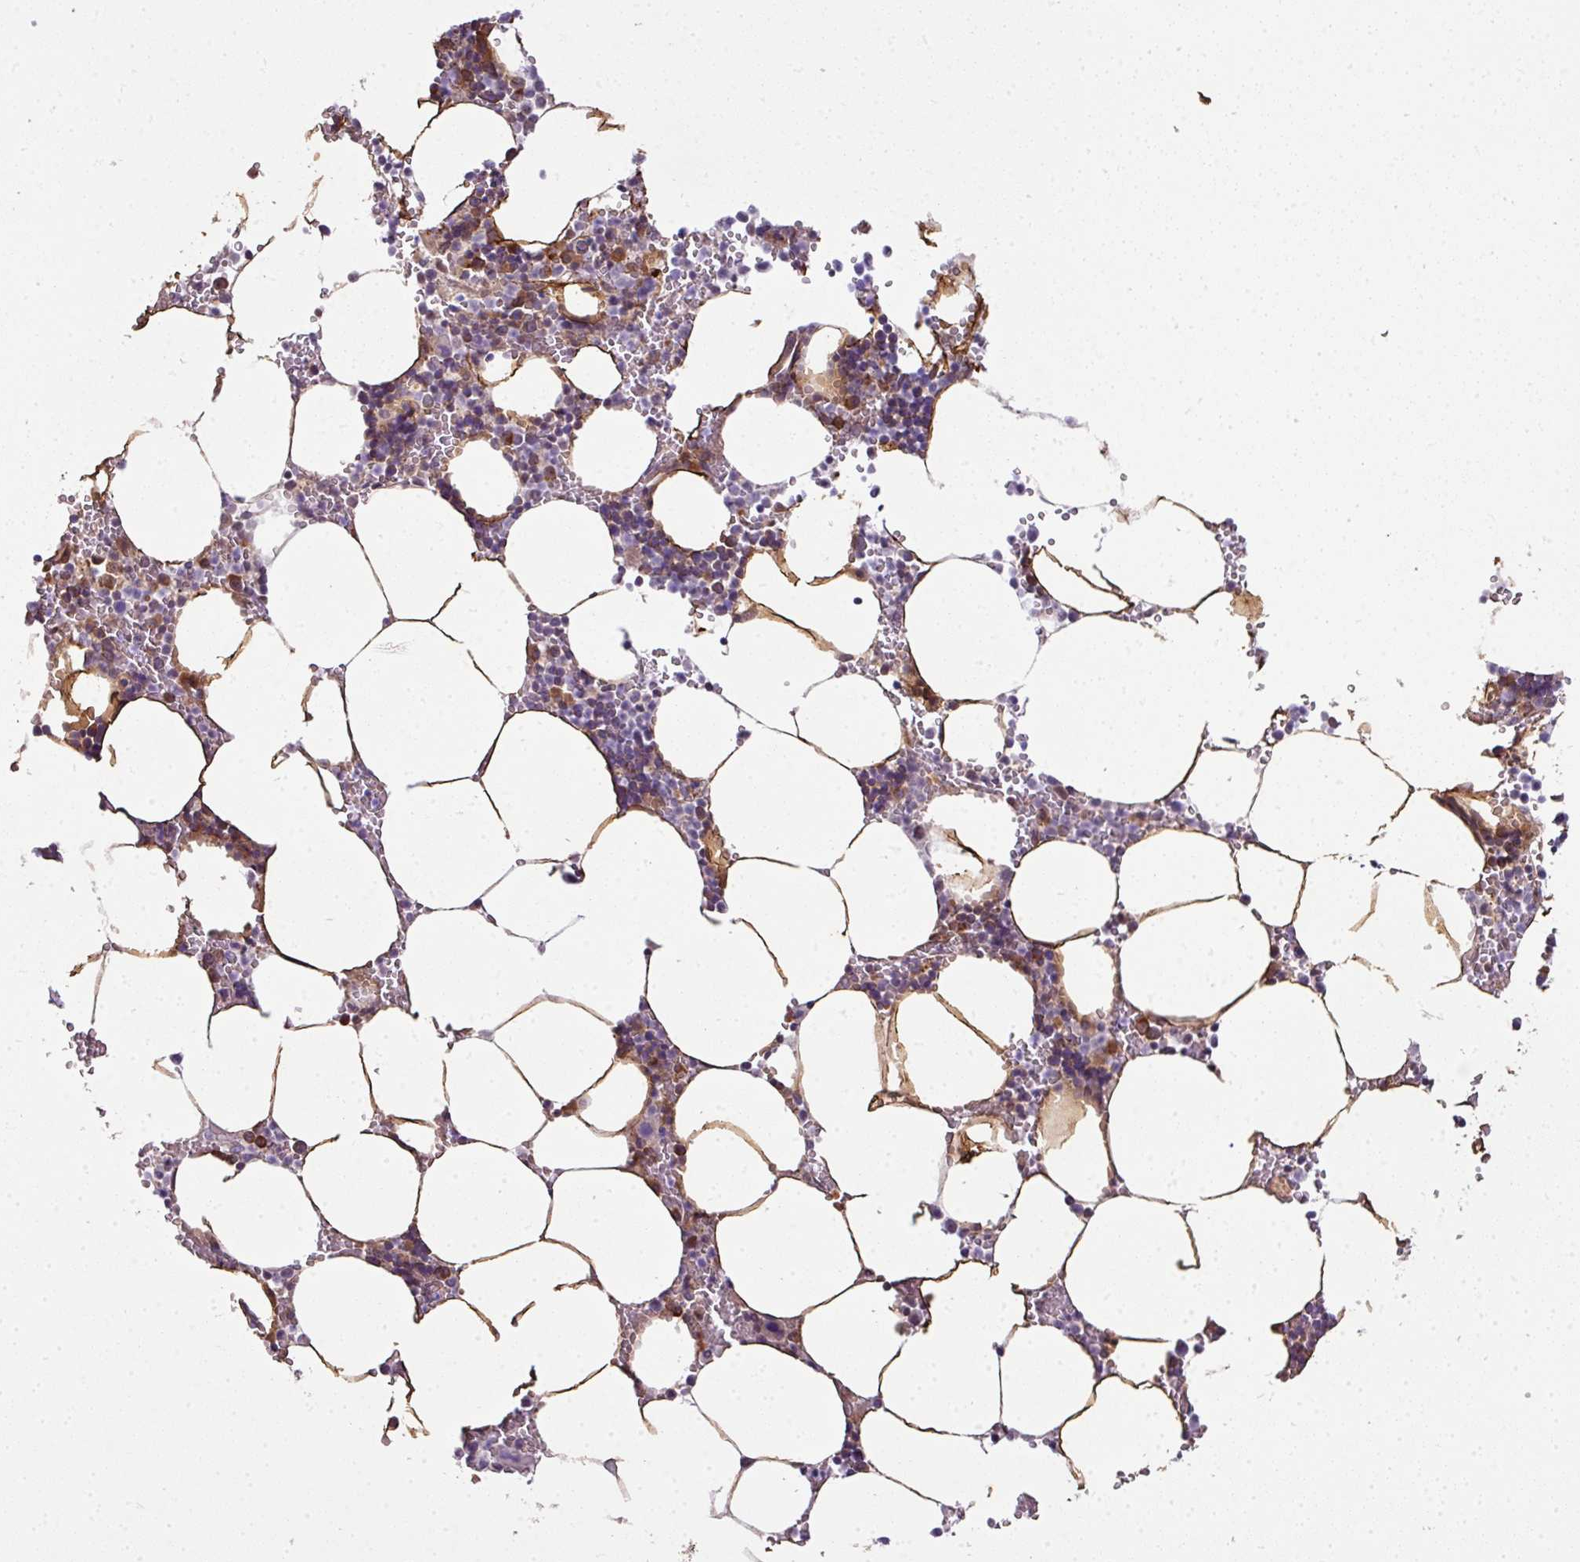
{"staining": {"intensity": "moderate", "quantity": "<25%", "location": "cytoplasmic/membranous"}, "tissue": "bone marrow", "cell_type": "Hematopoietic cells", "image_type": "normal", "snomed": [{"axis": "morphology", "description": "Normal tissue, NOS"}, {"axis": "topography", "description": "Bone marrow"}], "caption": "Immunohistochemical staining of unremarkable human bone marrow reveals <25% levels of moderate cytoplasmic/membranous protein positivity in about <25% of hematopoietic cells.", "gene": "RBM14", "patient": {"sex": "male", "age": 70}}